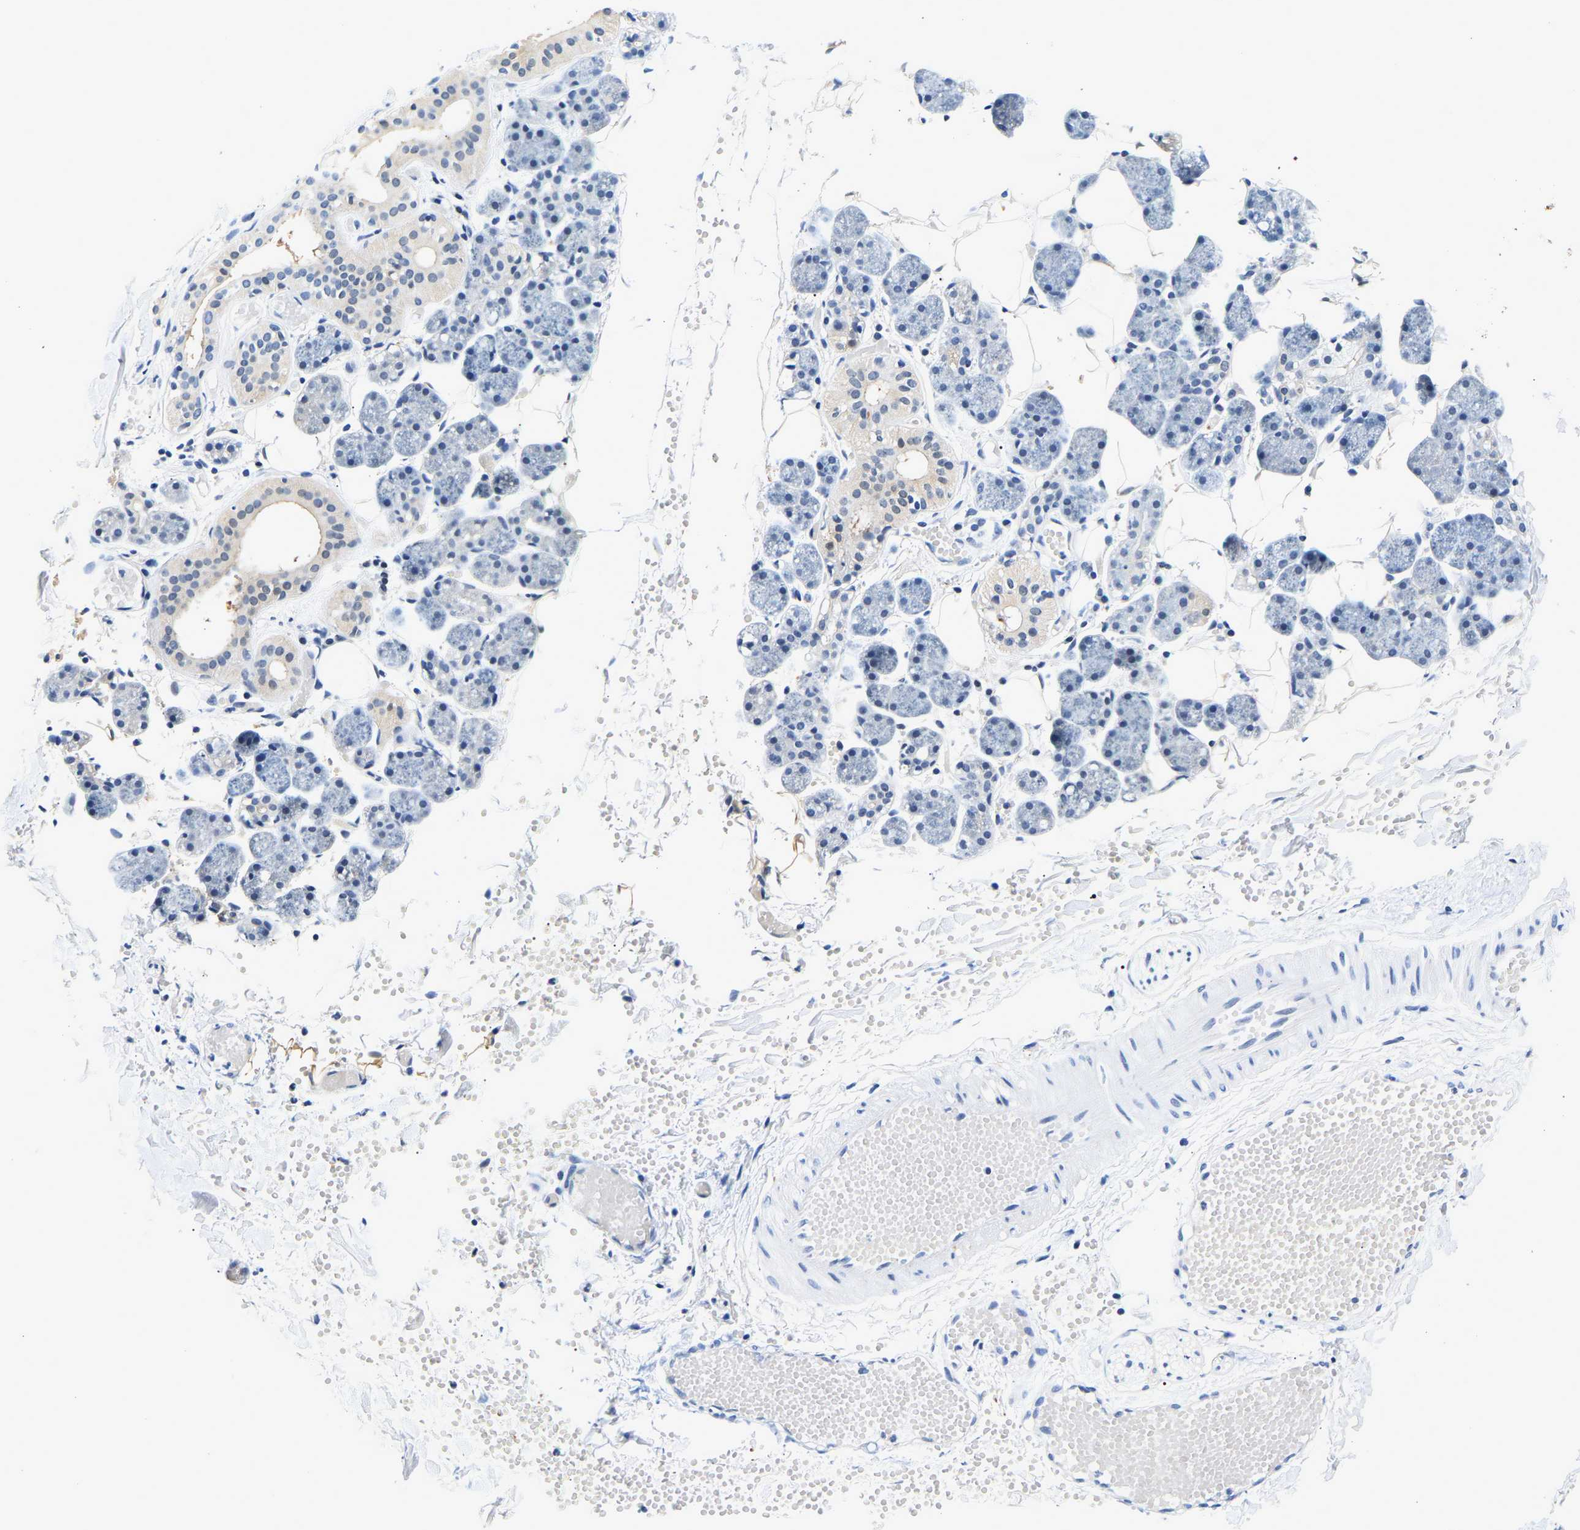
{"staining": {"intensity": "negative", "quantity": "none", "location": "none"}, "tissue": "salivary gland", "cell_type": "Glandular cells", "image_type": "normal", "snomed": [{"axis": "morphology", "description": "Normal tissue, NOS"}, {"axis": "topography", "description": "Salivary gland"}], "caption": "Immunohistochemistry photomicrograph of unremarkable salivary gland stained for a protein (brown), which exhibits no expression in glandular cells.", "gene": "UCHL3", "patient": {"sex": "female", "age": 33}}